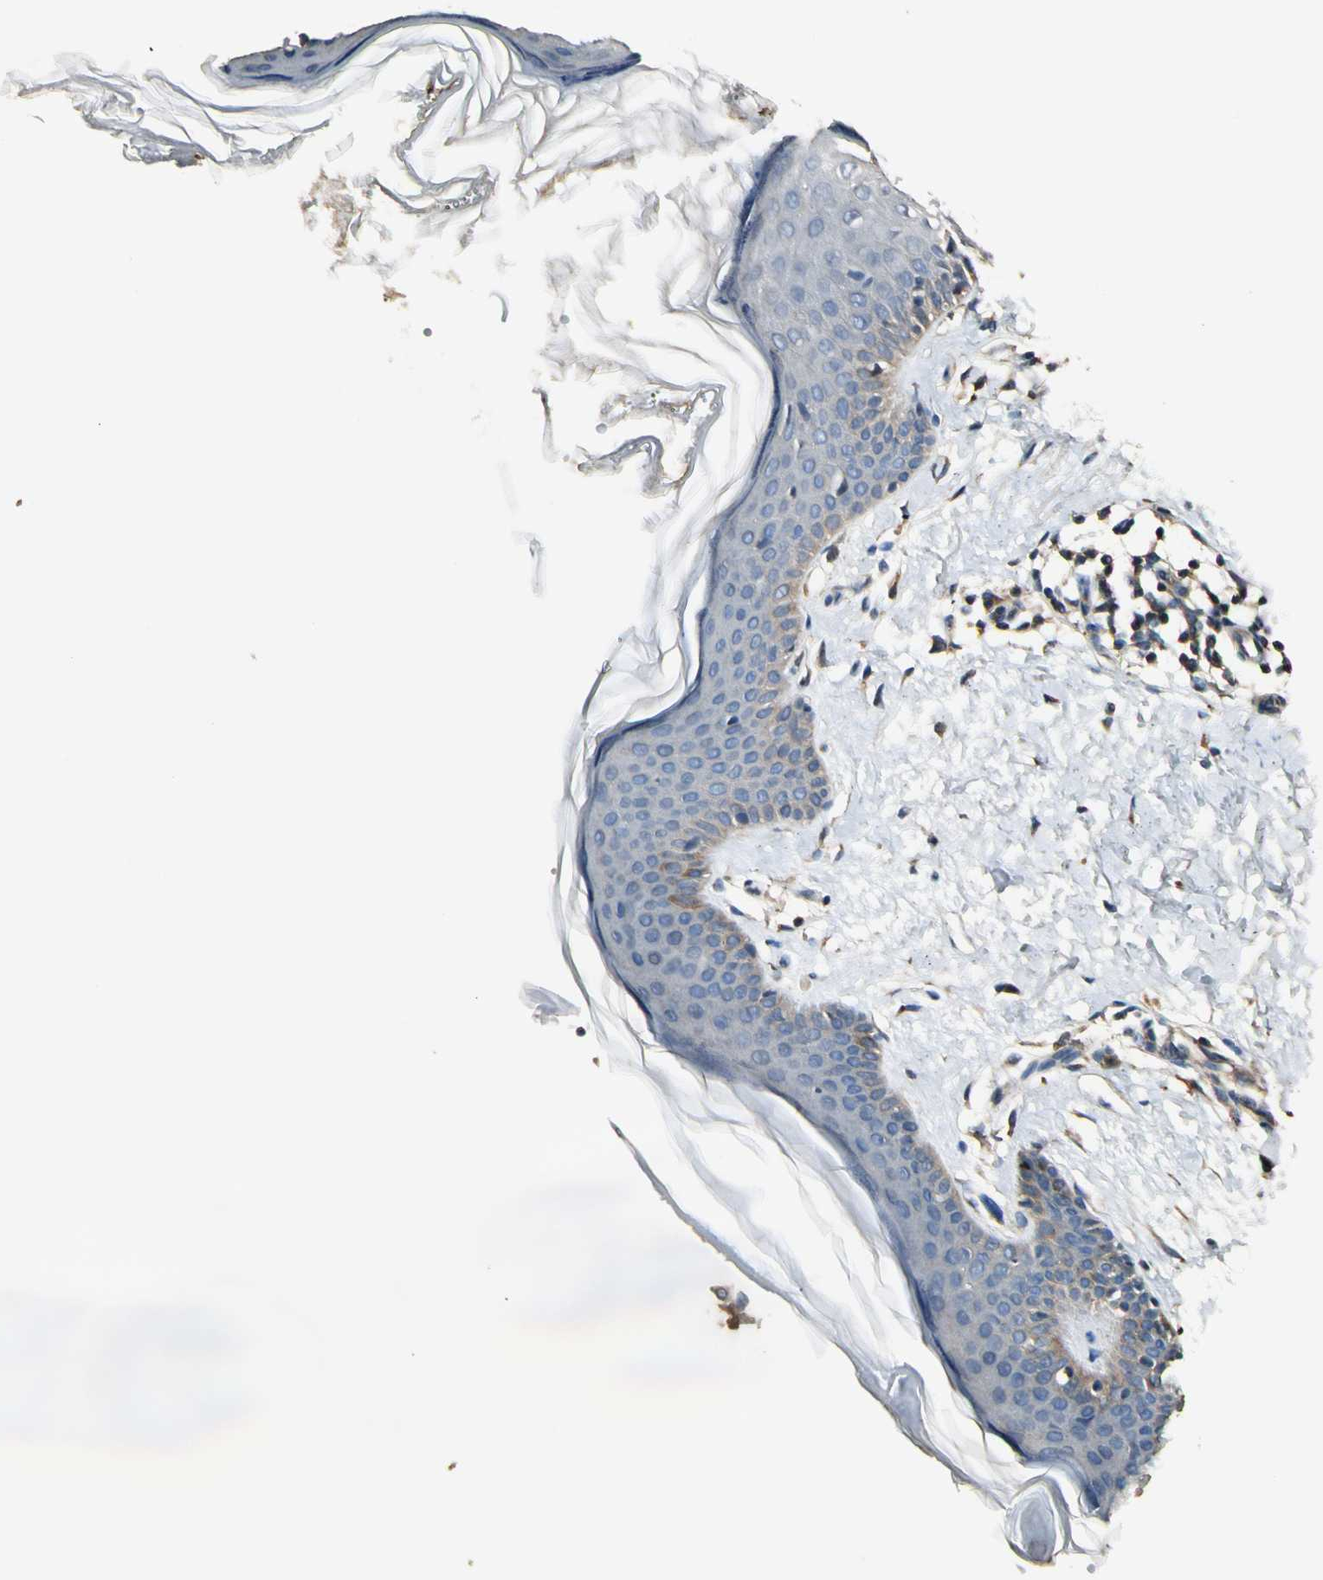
{"staining": {"intensity": "weak", "quantity": "25%-75%", "location": "cytoplasmic/membranous"}, "tissue": "skin", "cell_type": "Fibroblasts", "image_type": "normal", "snomed": [{"axis": "morphology", "description": "Normal tissue, NOS"}, {"axis": "topography", "description": "Skin"}], "caption": "Protein staining by immunohistochemistry (IHC) exhibits weak cytoplasmic/membranous staining in about 25%-75% of fibroblasts in normal skin.", "gene": "PLXNA1", "patient": {"sex": "female", "age": 56}}